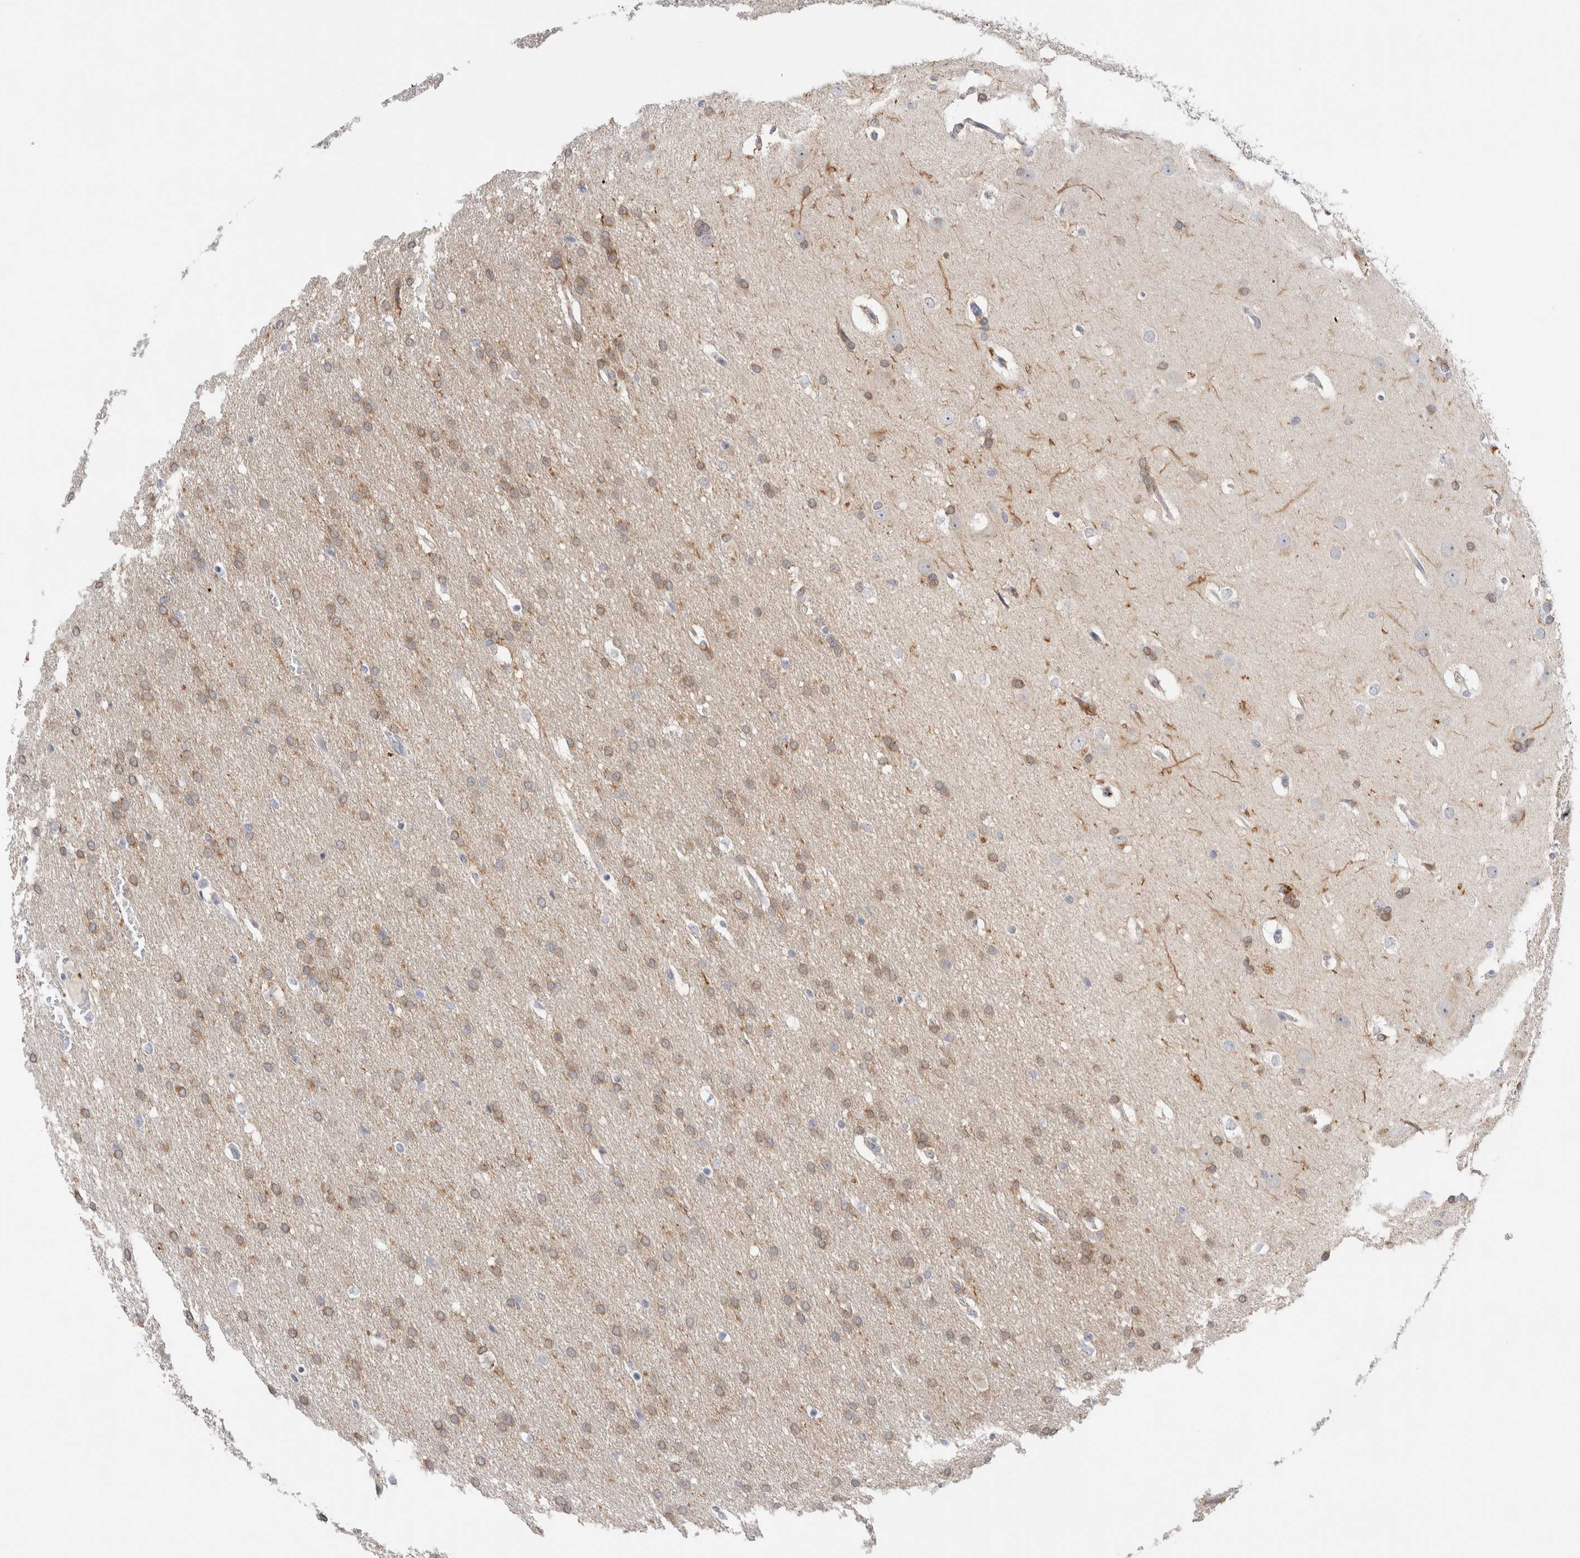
{"staining": {"intensity": "weak", "quantity": ">75%", "location": "cytoplasmic/membranous"}, "tissue": "glioma", "cell_type": "Tumor cells", "image_type": "cancer", "snomed": [{"axis": "morphology", "description": "Glioma, malignant, Low grade"}, {"axis": "topography", "description": "Brain"}], "caption": "Immunohistochemical staining of human glioma reveals low levels of weak cytoplasmic/membranous protein positivity in approximately >75% of tumor cells. (Brightfield microscopy of DAB IHC at high magnification).", "gene": "DNAJB6", "patient": {"sex": "female", "age": 37}}